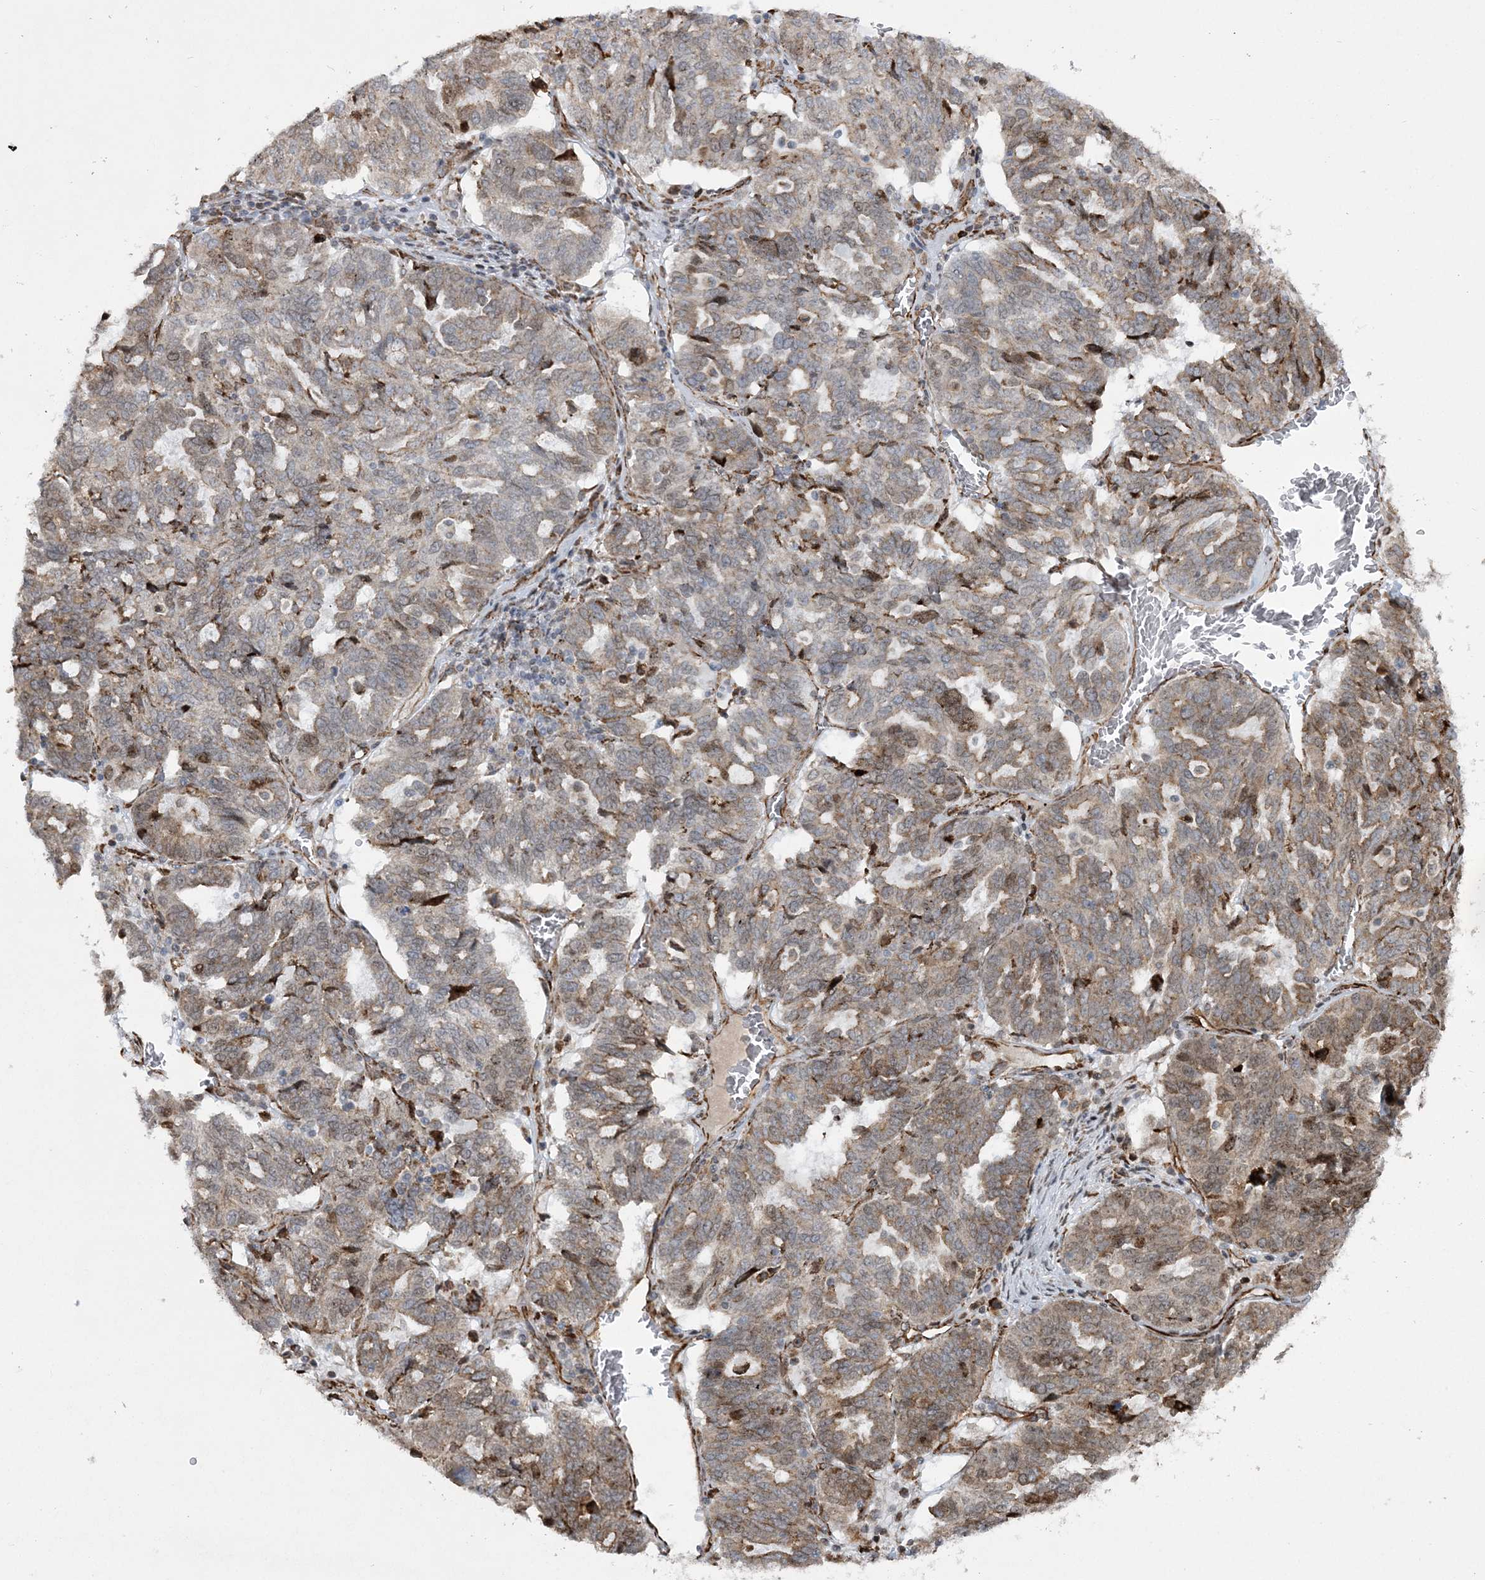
{"staining": {"intensity": "moderate", "quantity": ">75%", "location": "cytoplasmic/membranous,nuclear"}, "tissue": "ovarian cancer", "cell_type": "Tumor cells", "image_type": "cancer", "snomed": [{"axis": "morphology", "description": "Cystadenocarcinoma, serous, NOS"}, {"axis": "topography", "description": "Ovary"}], "caption": "The photomicrograph displays immunohistochemical staining of ovarian cancer (serous cystadenocarcinoma). There is moderate cytoplasmic/membranous and nuclear staining is seen in about >75% of tumor cells. (Stains: DAB (3,3'-diaminobenzidine) in brown, nuclei in blue, Microscopy: brightfield microscopy at high magnification).", "gene": "EFCAB12", "patient": {"sex": "female", "age": 59}}